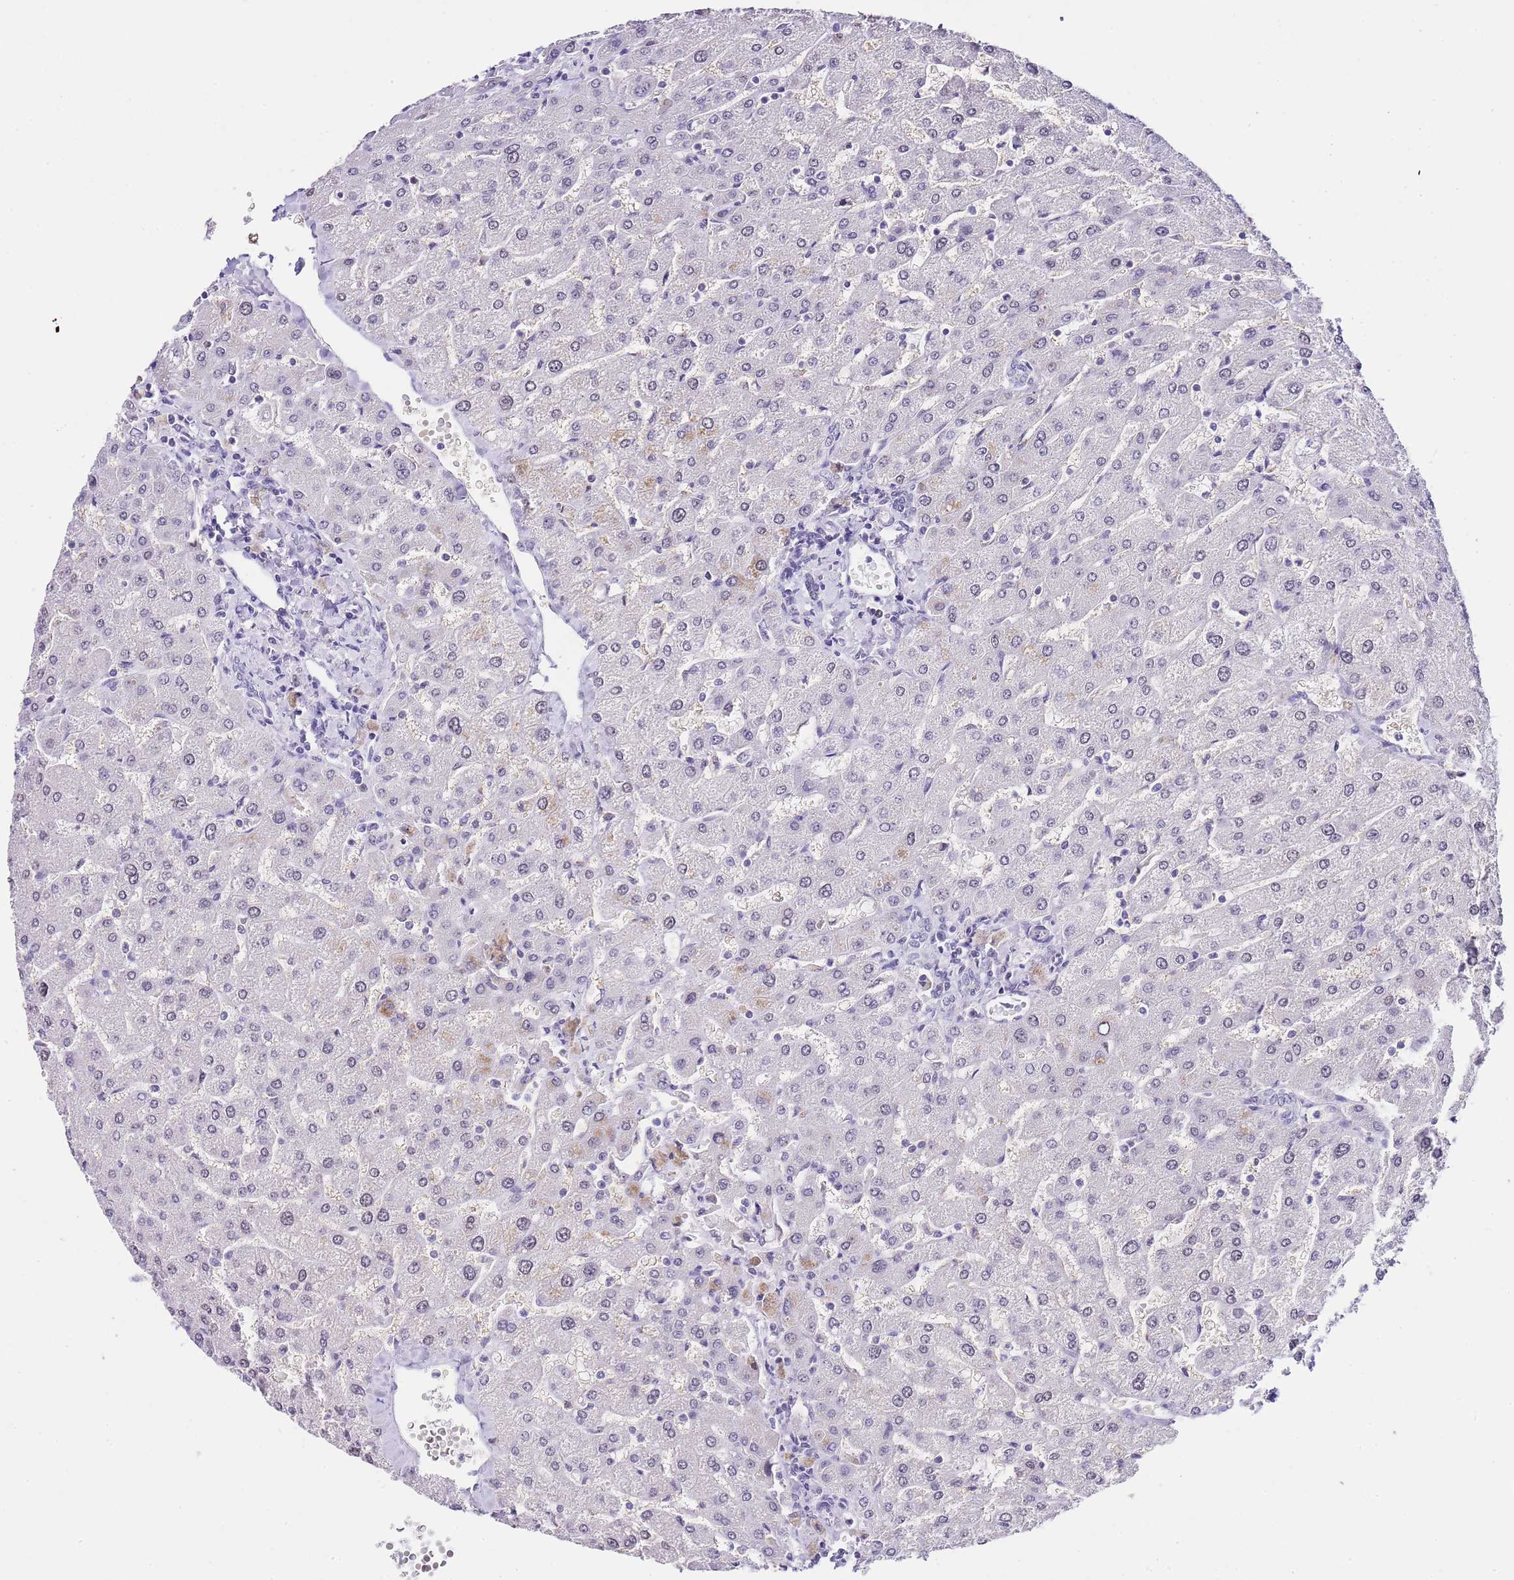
{"staining": {"intensity": "negative", "quantity": "none", "location": "none"}, "tissue": "liver", "cell_type": "Cholangiocytes", "image_type": "normal", "snomed": [{"axis": "morphology", "description": "Normal tissue, NOS"}, {"axis": "topography", "description": "Liver"}], "caption": "This histopathology image is of normal liver stained with IHC to label a protein in brown with the nuclei are counter-stained blue. There is no expression in cholangiocytes.", "gene": "NOP56", "patient": {"sex": "male", "age": 55}}